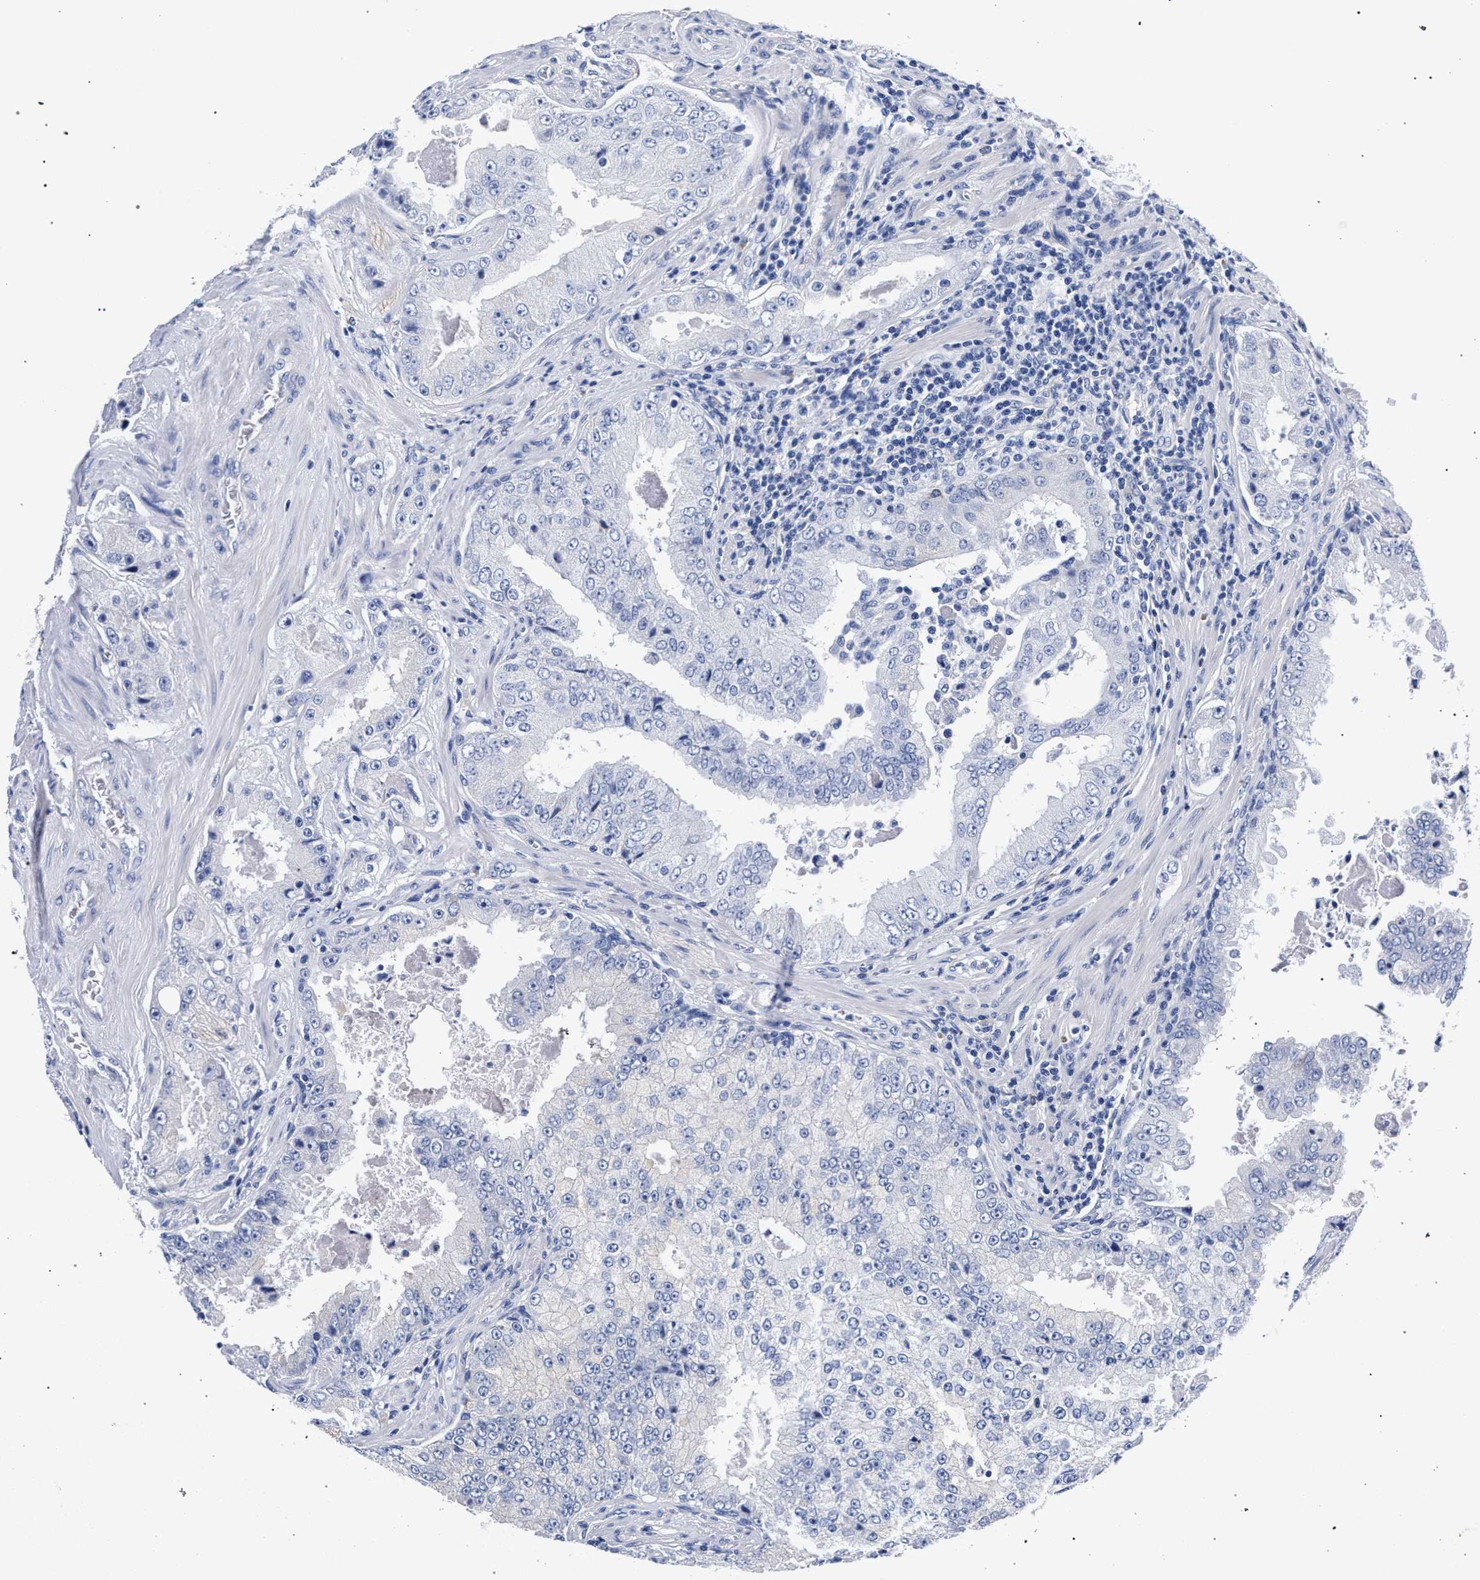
{"staining": {"intensity": "negative", "quantity": "none", "location": "none"}, "tissue": "prostate cancer", "cell_type": "Tumor cells", "image_type": "cancer", "snomed": [{"axis": "morphology", "description": "Adenocarcinoma, High grade"}, {"axis": "topography", "description": "Prostate"}], "caption": "An IHC micrograph of prostate high-grade adenocarcinoma is shown. There is no staining in tumor cells of prostate high-grade adenocarcinoma.", "gene": "AKAP4", "patient": {"sex": "male", "age": 73}}